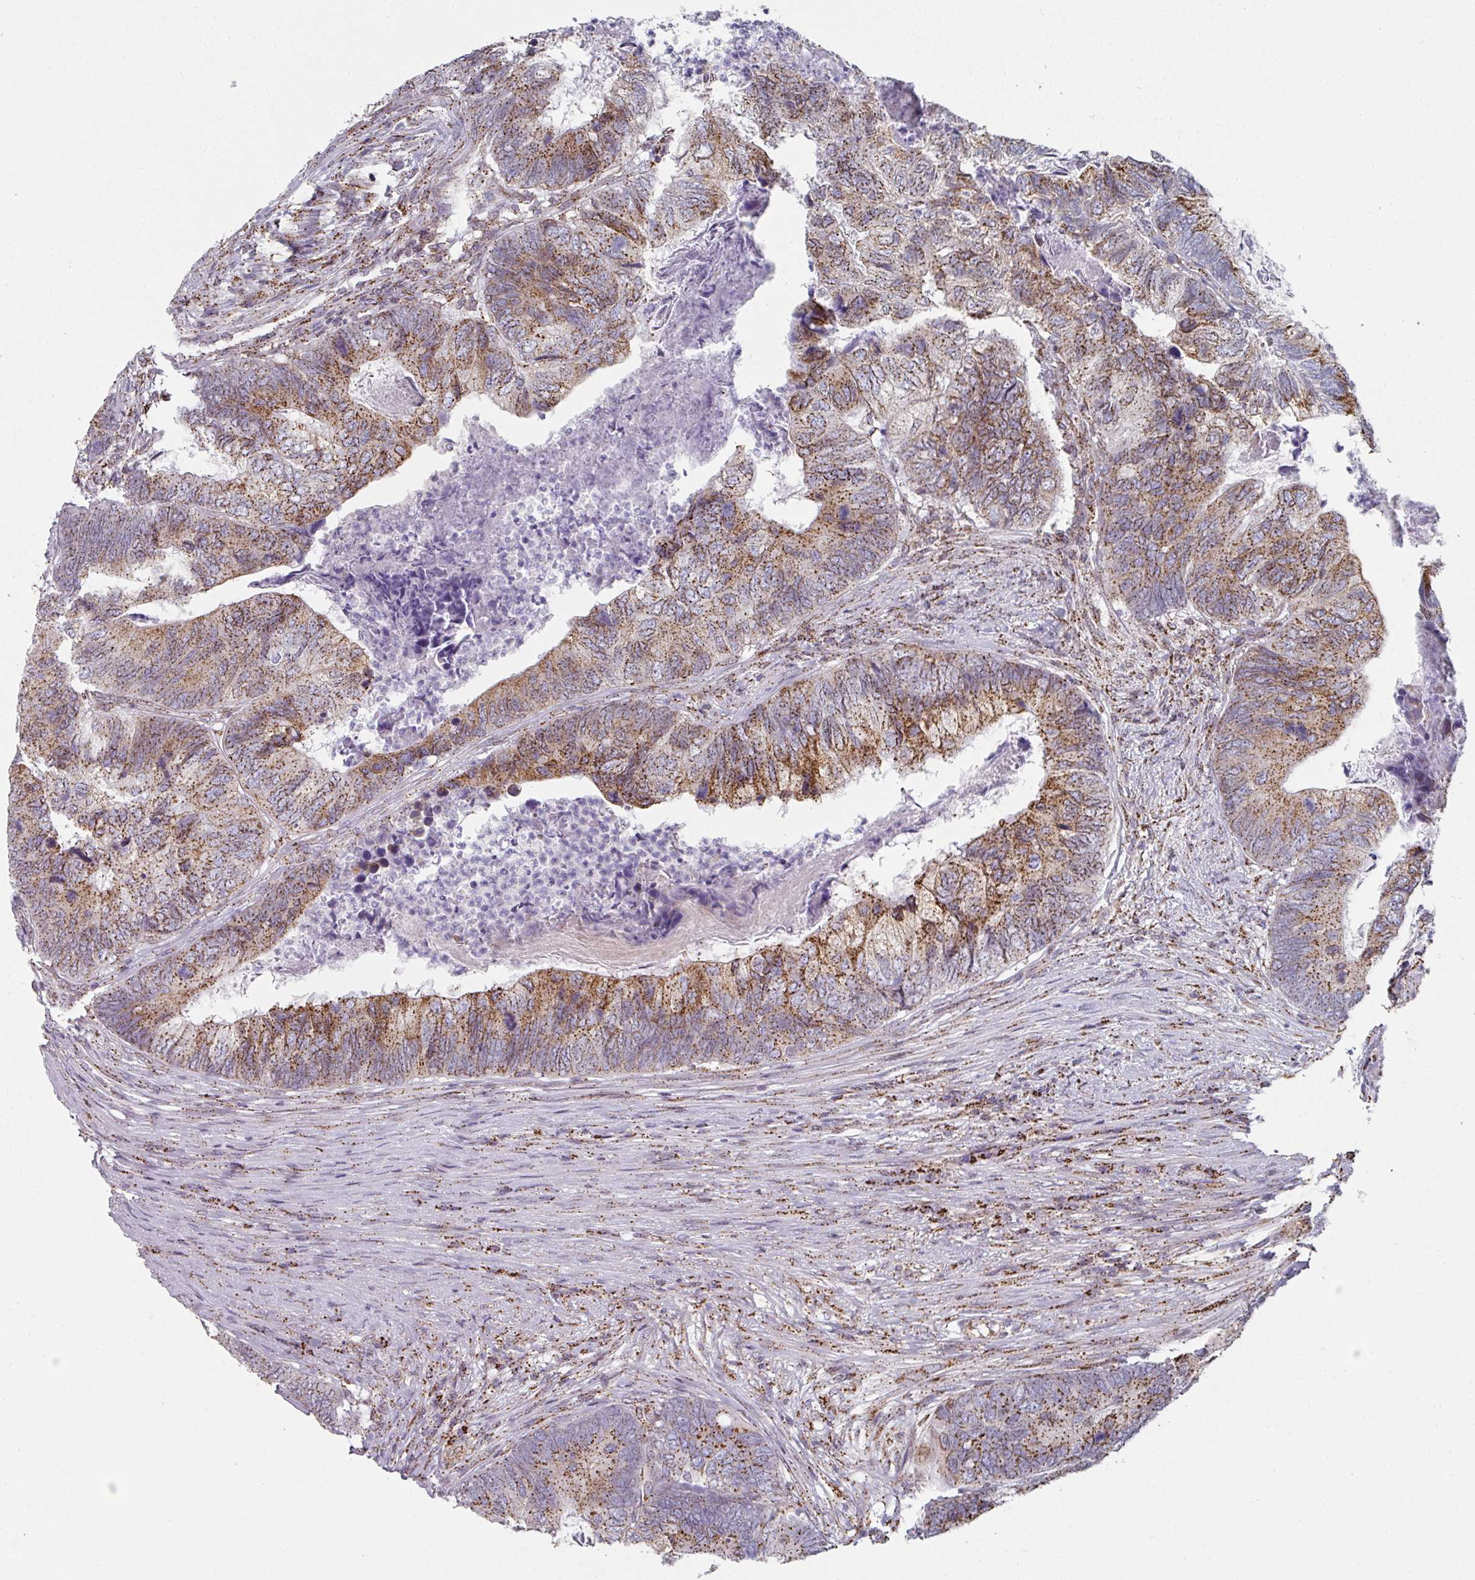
{"staining": {"intensity": "strong", "quantity": ">75%", "location": "cytoplasmic/membranous"}, "tissue": "colorectal cancer", "cell_type": "Tumor cells", "image_type": "cancer", "snomed": [{"axis": "morphology", "description": "Adenocarcinoma, NOS"}, {"axis": "topography", "description": "Colon"}], "caption": "IHC micrograph of adenocarcinoma (colorectal) stained for a protein (brown), which reveals high levels of strong cytoplasmic/membranous expression in about >75% of tumor cells.", "gene": "CCDC85B", "patient": {"sex": "female", "age": 67}}